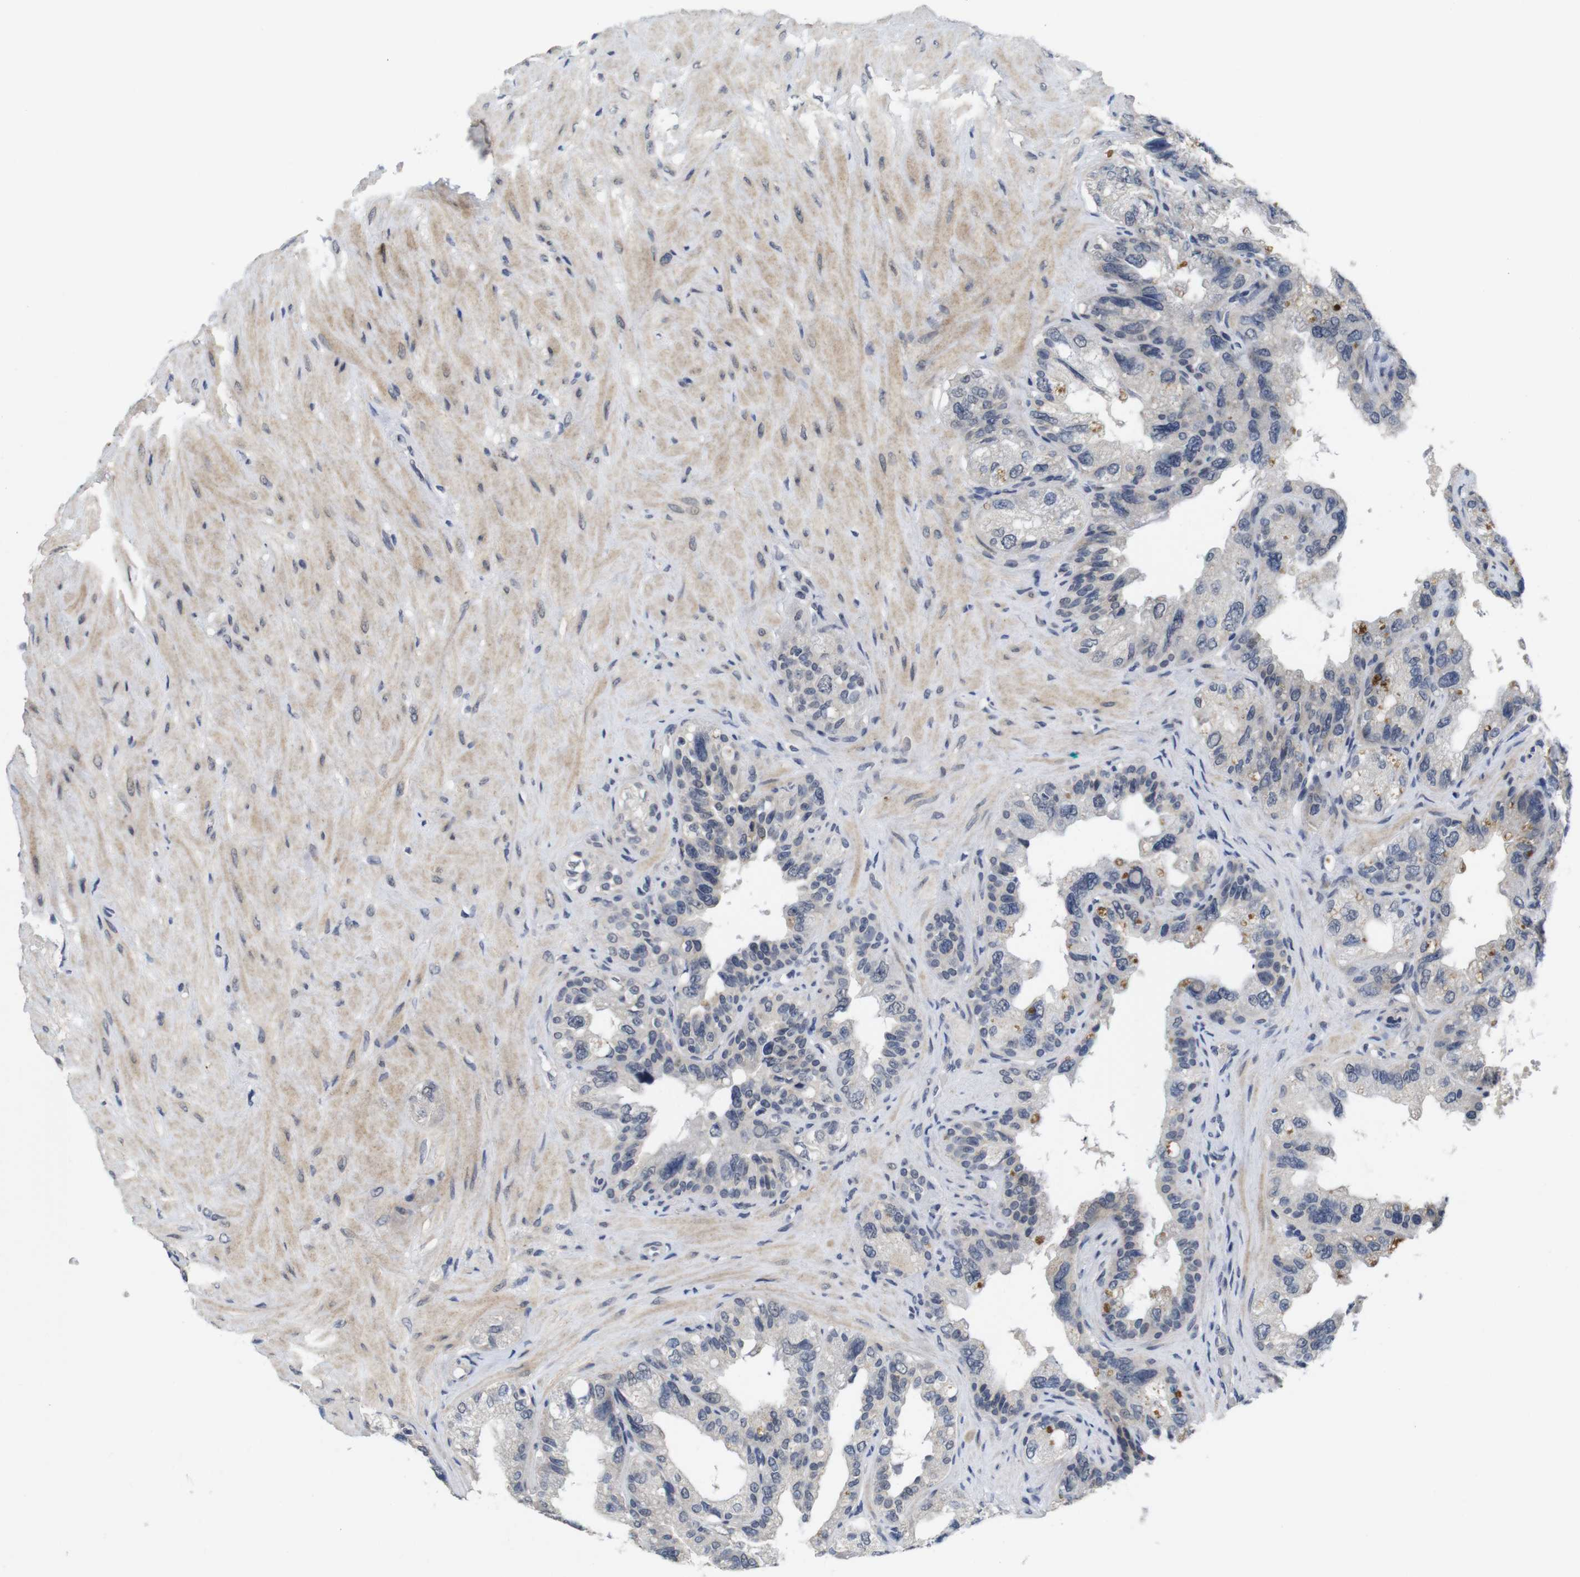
{"staining": {"intensity": "moderate", "quantity": "<25%", "location": "cytoplasmic/membranous"}, "tissue": "seminal vesicle", "cell_type": "Glandular cells", "image_type": "normal", "snomed": [{"axis": "morphology", "description": "Normal tissue, NOS"}, {"axis": "topography", "description": "Seminal veicle"}], "caption": "The histopathology image reveals staining of benign seminal vesicle, revealing moderate cytoplasmic/membranous protein positivity (brown color) within glandular cells.", "gene": "SKP2", "patient": {"sex": "male", "age": 68}}